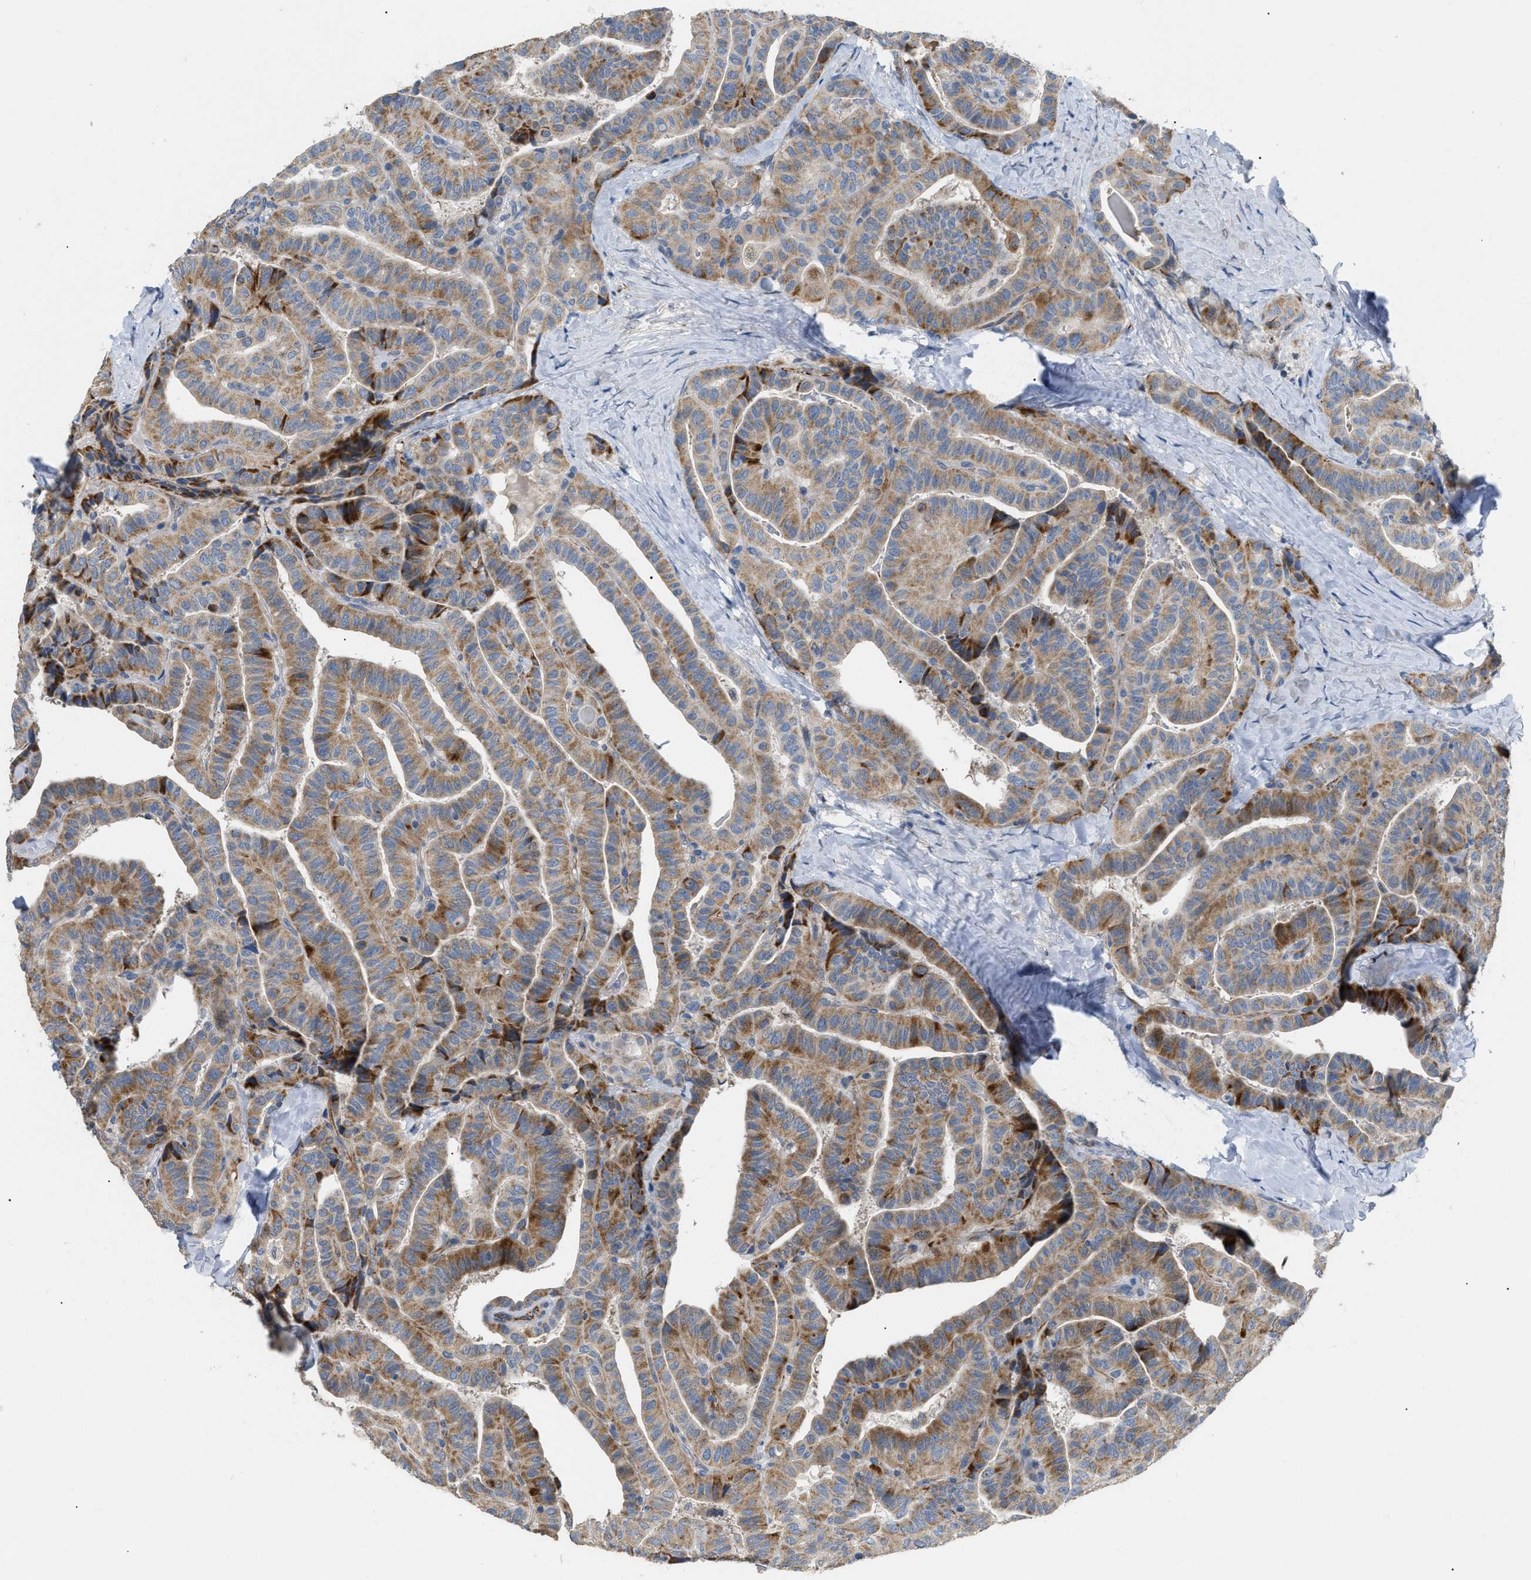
{"staining": {"intensity": "moderate", "quantity": ">75%", "location": "cytoplasmic/membranous"}, "tissue": "thyroid cancer", "cell_type": "Tumor cells", "image_type": "cancer", "snomed": [{"axis": "morphology", "description": "Papillary adenocarcinoma, NOS"}, {"axis": "topography", "description": "Thyroid gland"}], "caption": "Human thyroid cancer (papillary adenocarcinoma) stained for a protein (brown) exhibits moderate cytoplasmic/membranous positive expression in about >75% of tumor cells.", "gene": "DHX58", "patient": {"sex": "male", "age": 77}}